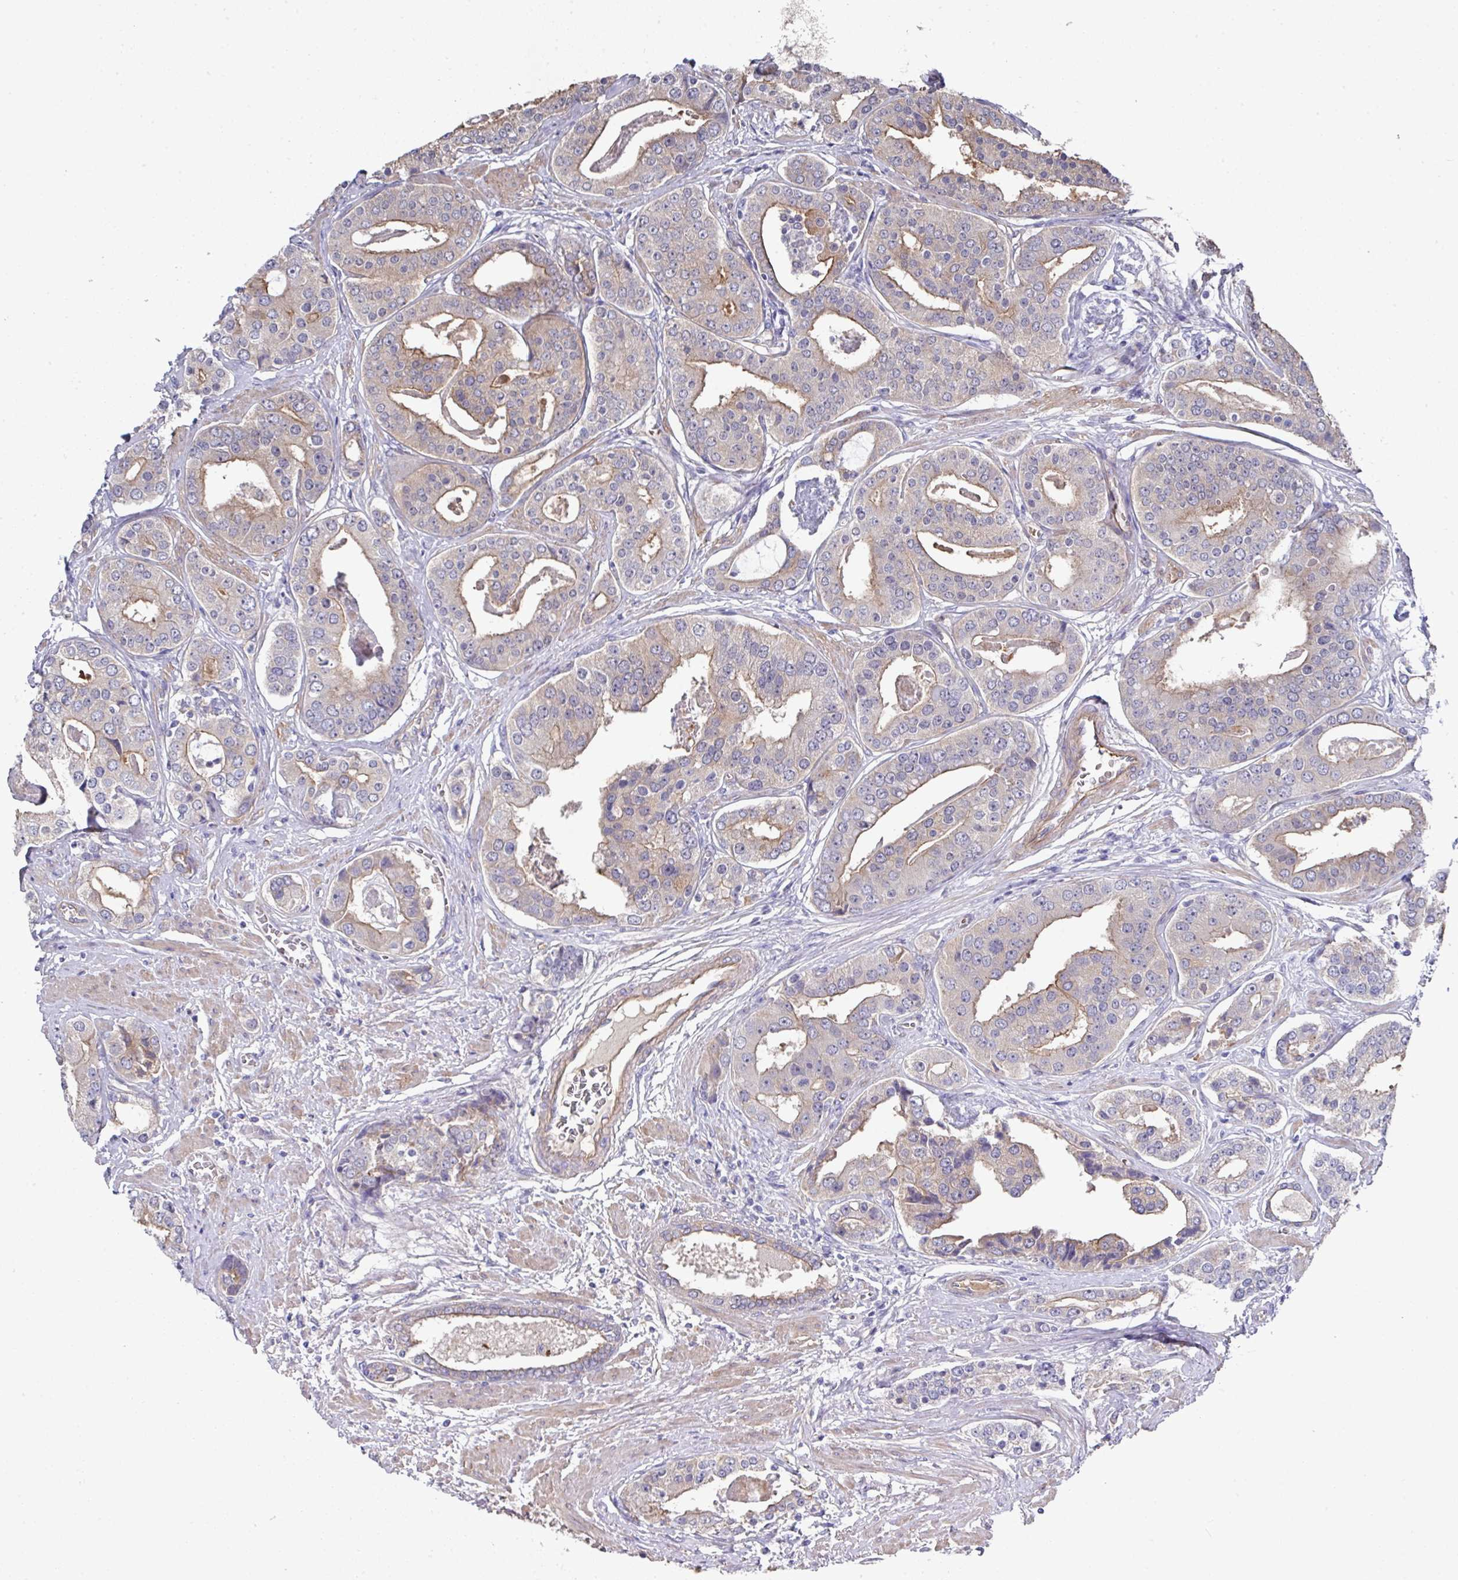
{"staining": {"intensity": "weak", "quantity": "25%-75%", "location": "cytoplasmic/membranous"}, "tissue": "prostate cancer", "cell_type": "Tumor cells", "image_type": "cancer", "snomed": [{"axis": "morphology", "description": "Adenocarcinoma, High grade"}, {"axis": "topography", "description": "Prostate"}], "caption": "DAB immunohistochemical staining of human prostate cancer (high-grade adenocarcinoma) exhibits weak cytoplasmic/membranous protein expression in approximately 25%-75% of tumor cells.", "gene": "PRR5", "patient": {"sex": "male", "age": 71}}